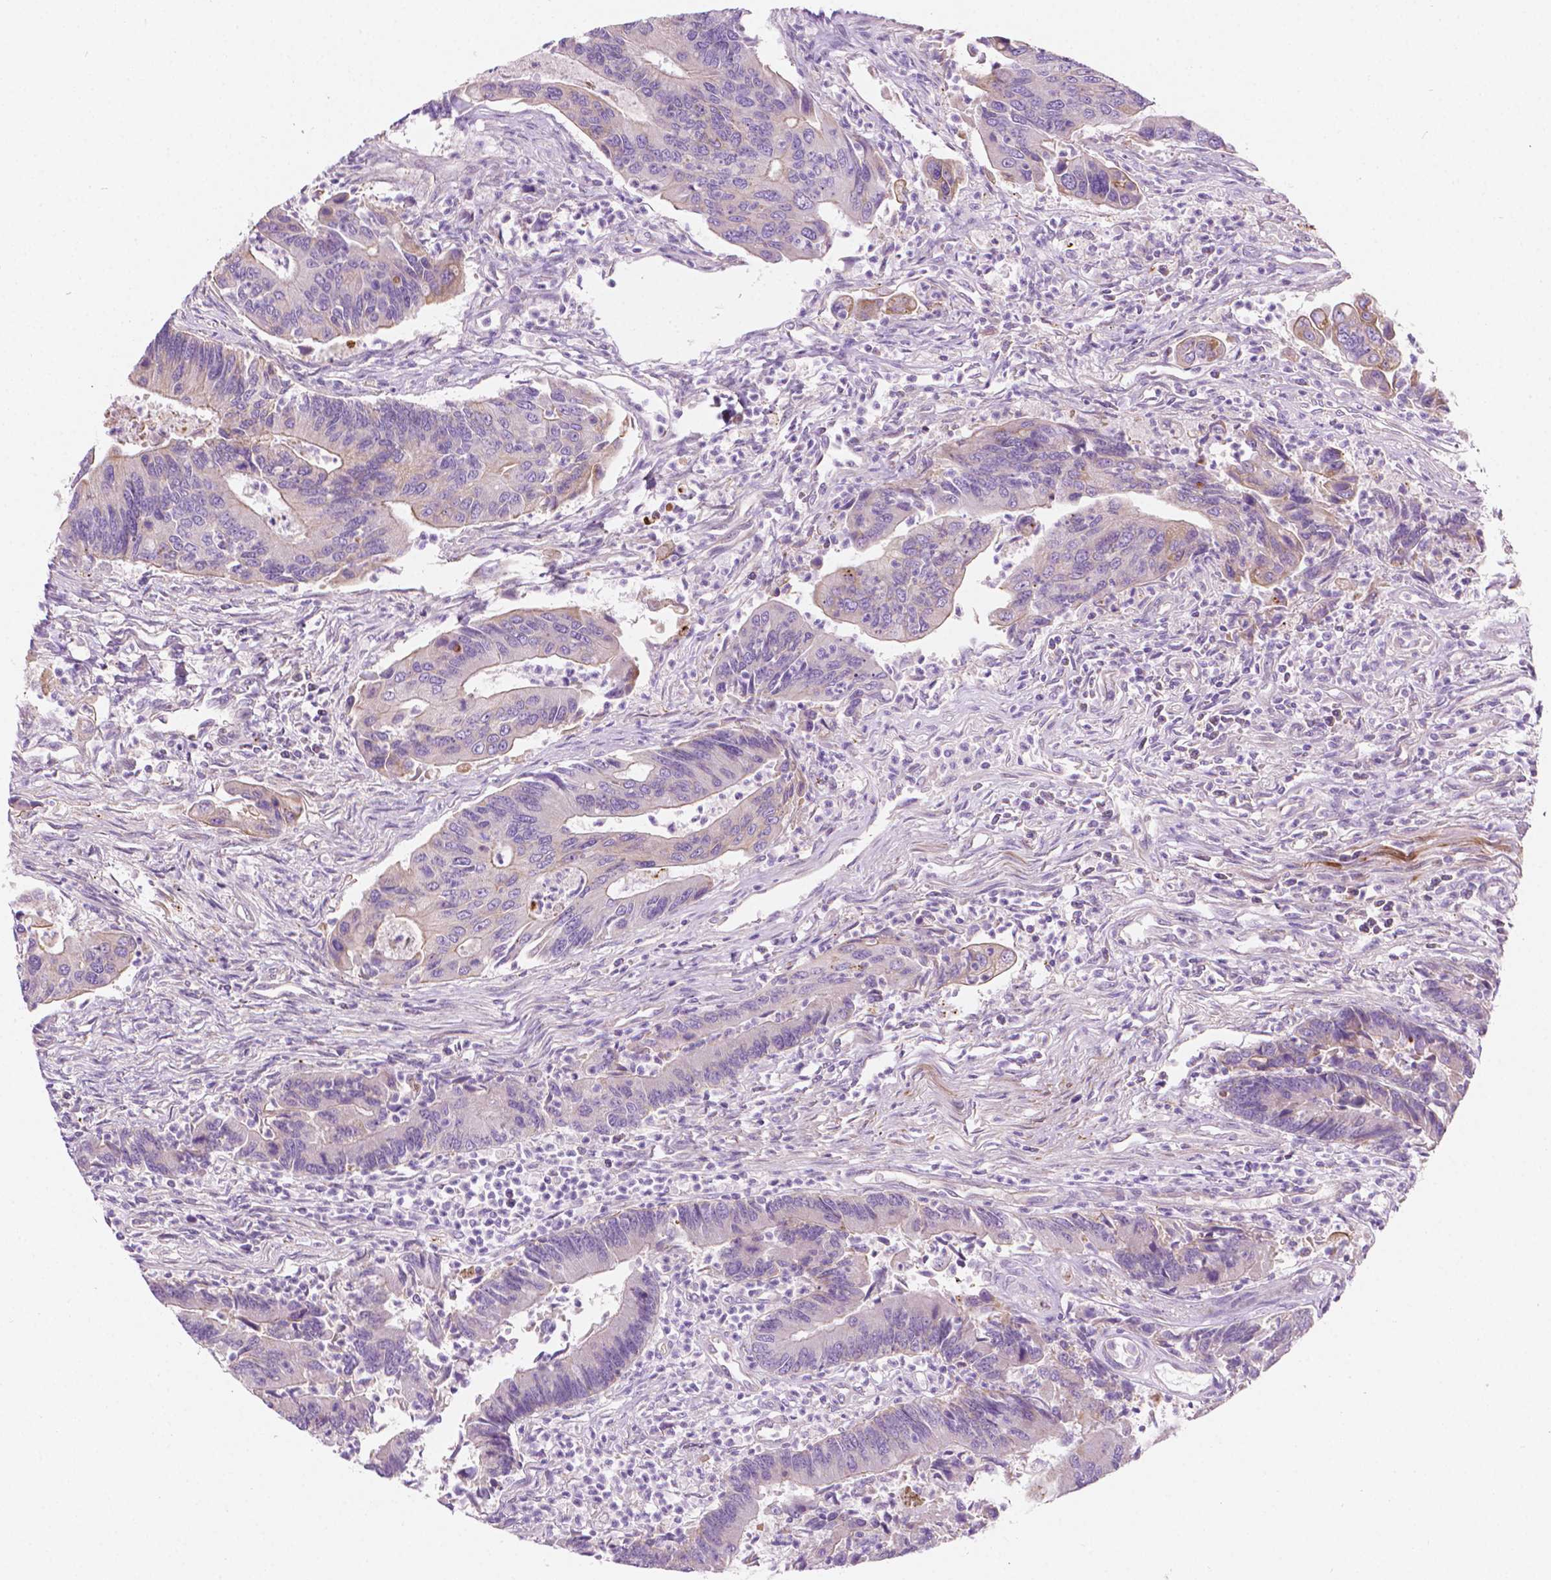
{"staining": {"intensity": "weak", "quantity": "<25%", "location": "cytoplasmic/membranous"}, "tissue": "colorectal cancer", "cell_type": "Tumor cells", "image_type": "cancer", "snomed": [{"axis": "morphology", "description": "Adenocarcinoma, NOS"}, {"axis": "topography", "description": "Colon"}], "caption": "This micrograph is of colorectal adenocarcinoma stained with immunohistochemistry (IHC) to label a protein in brown with the nuclei are counter-stained blue. There is no staining in tumor cells.", "gene": "NOS1AP", "patient": {"sex": "female", "age": 67}}